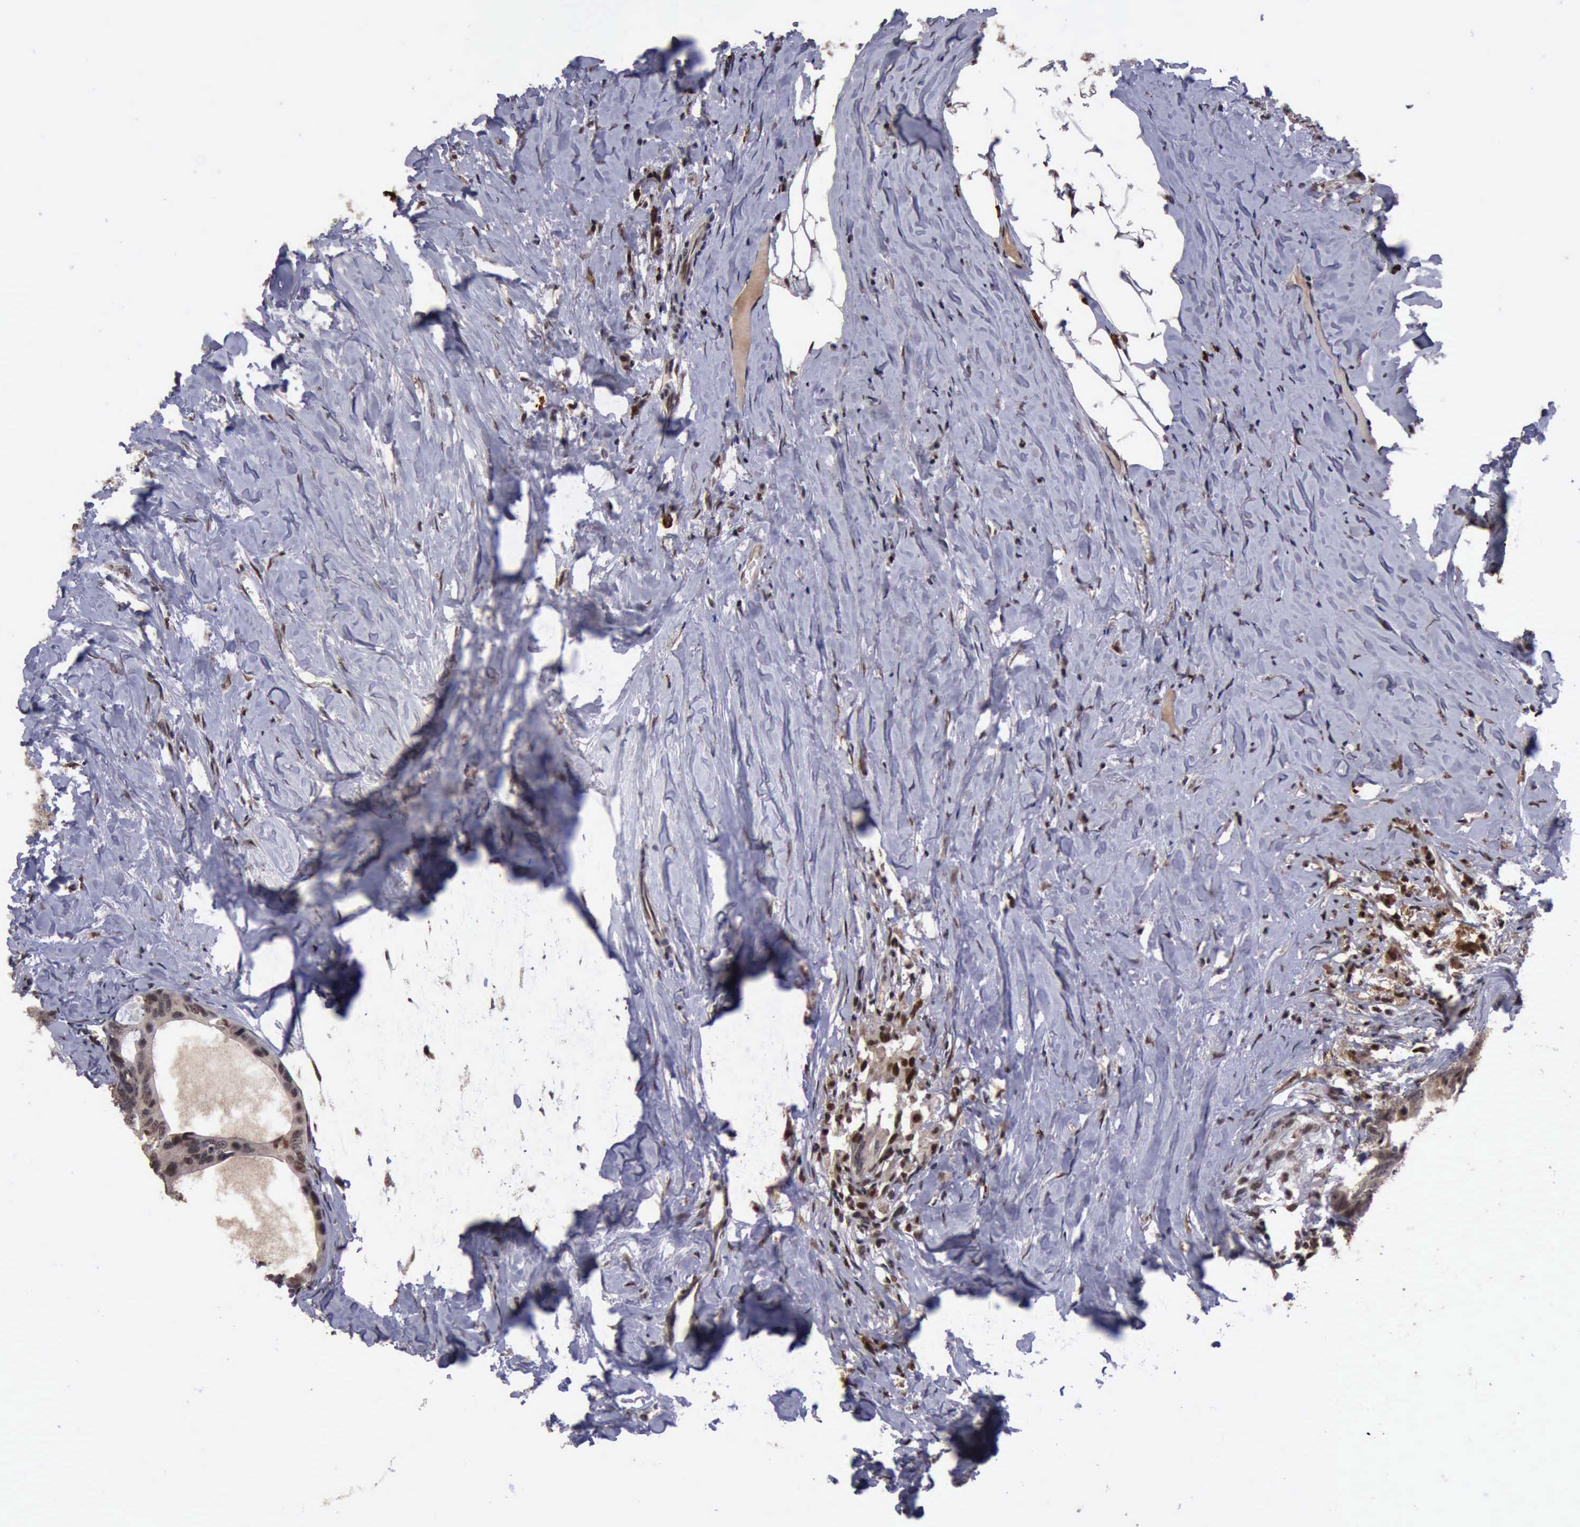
{"staining": {"intensity": "moderate", "quantity": ">75%", "location": "cytoplasmic/membranous,nuclear"}, "tissue": "colorectal cancer", "cell_type": "Tumor cells", "image_type": "cancer", "snomed": [{"axis": "morphology", "description": "Adenocarcinoma, NOS"}, {"axis": "topography", "description": "Colon"}], "caption": "This micrograph displays immunohistochemistry staining of human adenocarcinoma (colorectal), with medium moderate cytoplasmic/membranous and nuclear expression in approximately >75% of tumor cells.", "gene": "TRMT2A", "patient": {"sex": "female", "age": 55}}